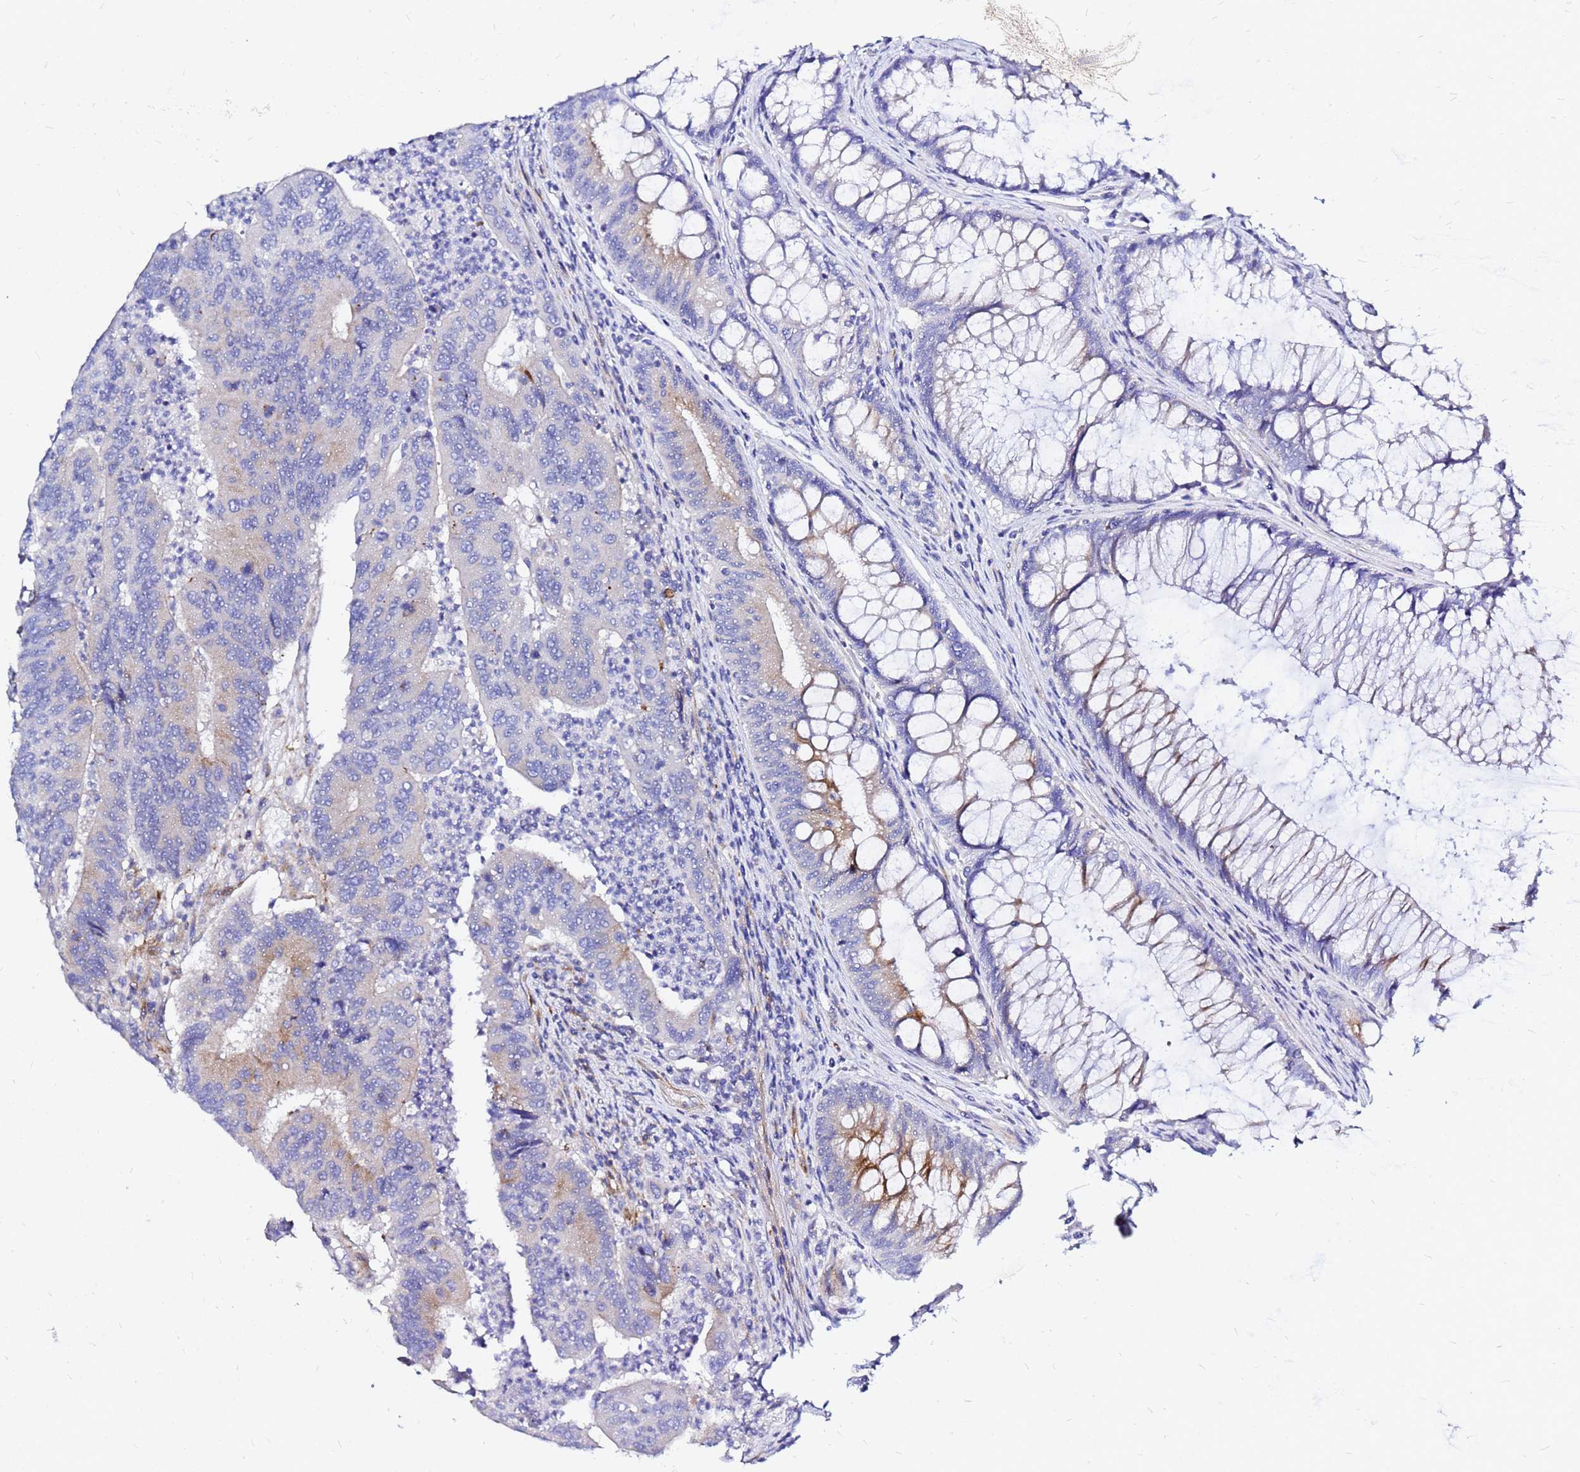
{"staining": {"intensity": "weak", "quantity": "<25%", "location": "cytoplasmic/membranous"}, "tissue": "colorectal cancer", "cell_type": "Tumor cells", "image_type": "cancer", "snomed": [{"axis": "morphology", "description": "Adenocarcinoma, NOS"}, {"axis": "topography", "description": "Colon"}], "caption": "IHC of human colorectal cancer exhibits no expression in tumor cells. Brightfield microscopy of immunohistochemistry stained with DAB (brown) and hematoxylin (blue), captured at high magnification.", "gene": "TUBA8", "patient": {"sex": "female", "age": 67}}